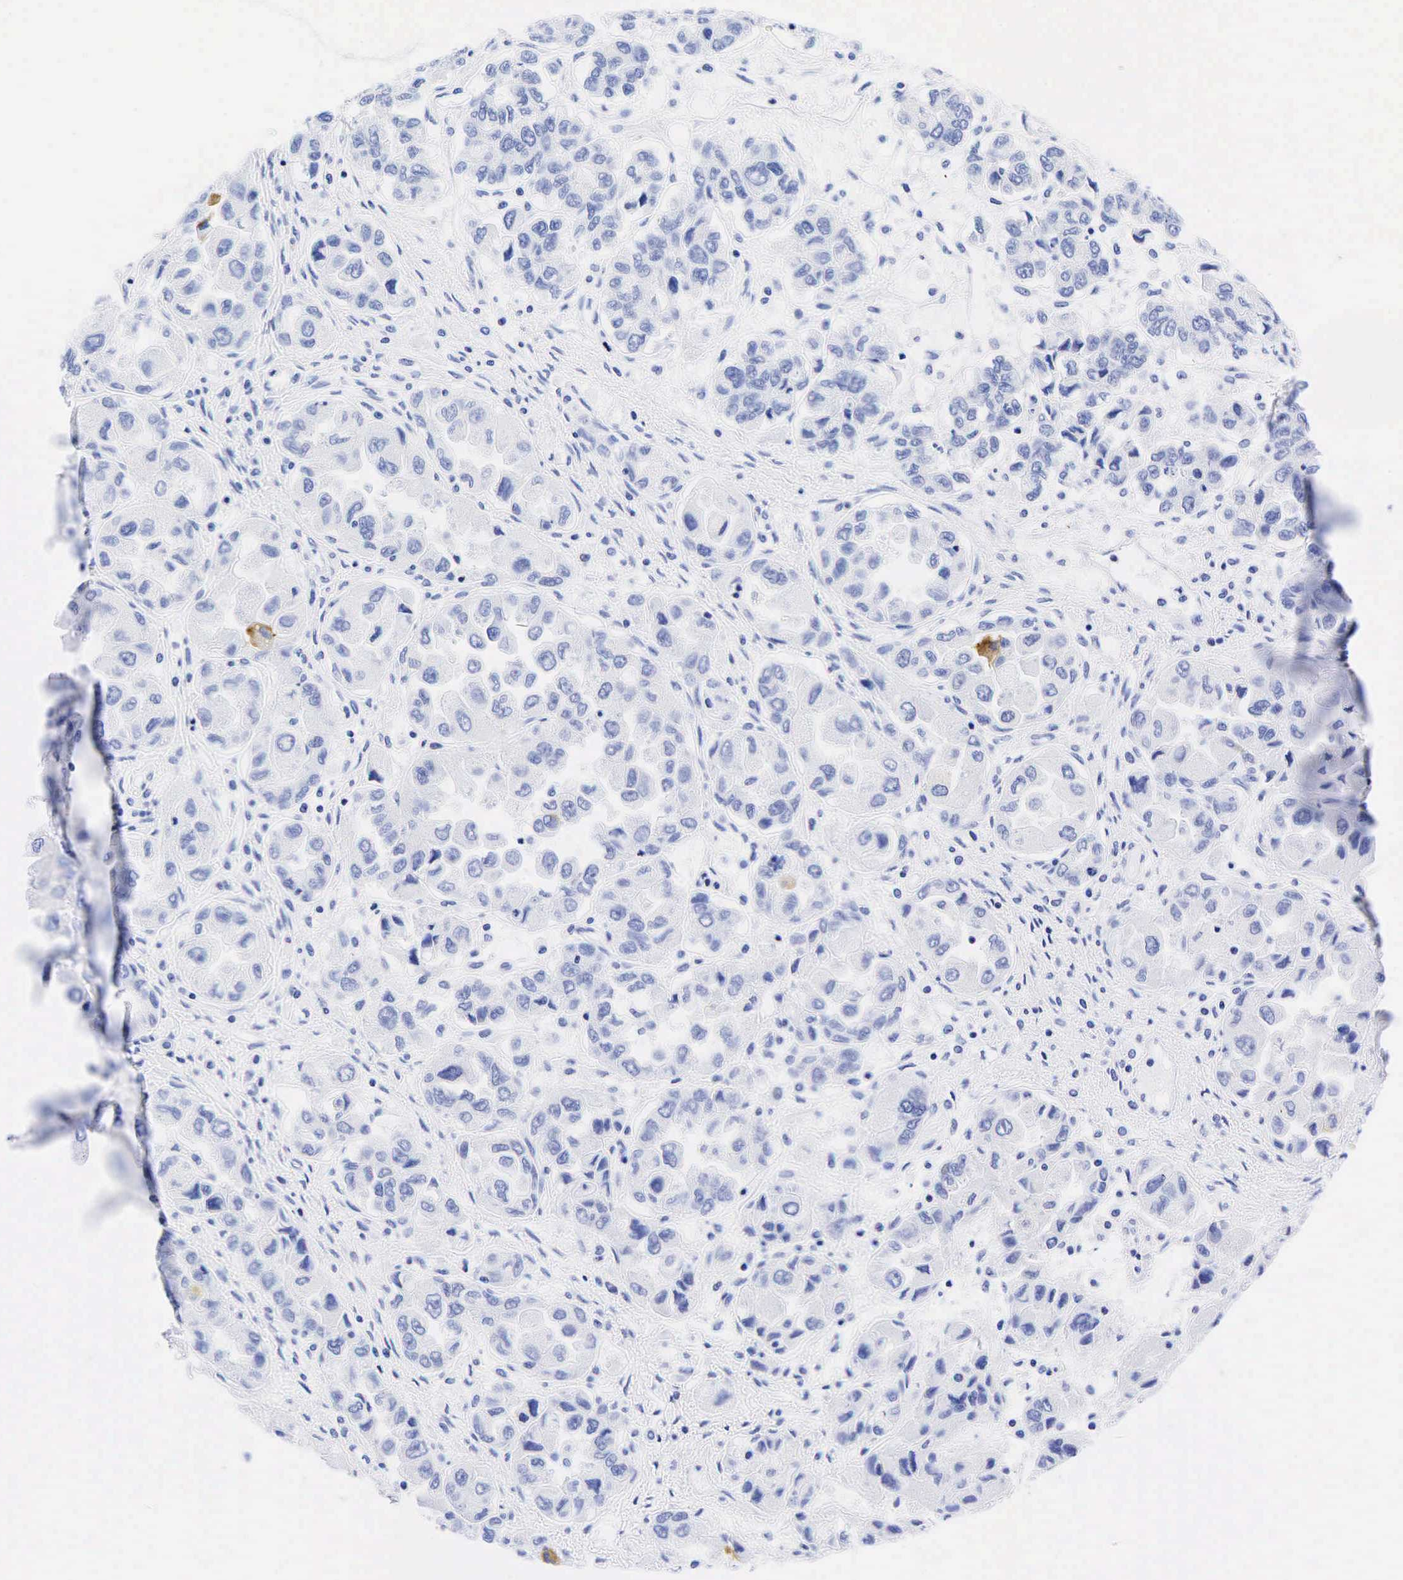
{"staining": {"intensity": "moderate", "quantity": "<25%", "location": "cytoplasmic/membranous"}, "tissue": "ovarian cancer", "cell_type": "Tumor cells", "image_type": "cancer", "snomed": [{"axis": "morphology", "description": "Cystadenocarcinoma, serous, NOS"}, {"axis": "topography", "description": "Ovary"}], "caption": "There is low levels of moderate cytoplasmic/membranous expression in tumor cells of ovarian cancer (serous cystadenocarcinoma), as demonstrated by immunohistochemical staining (brown color).", "gene": "CEACAM5", "patient": {"sex": "female", "age": 84}}